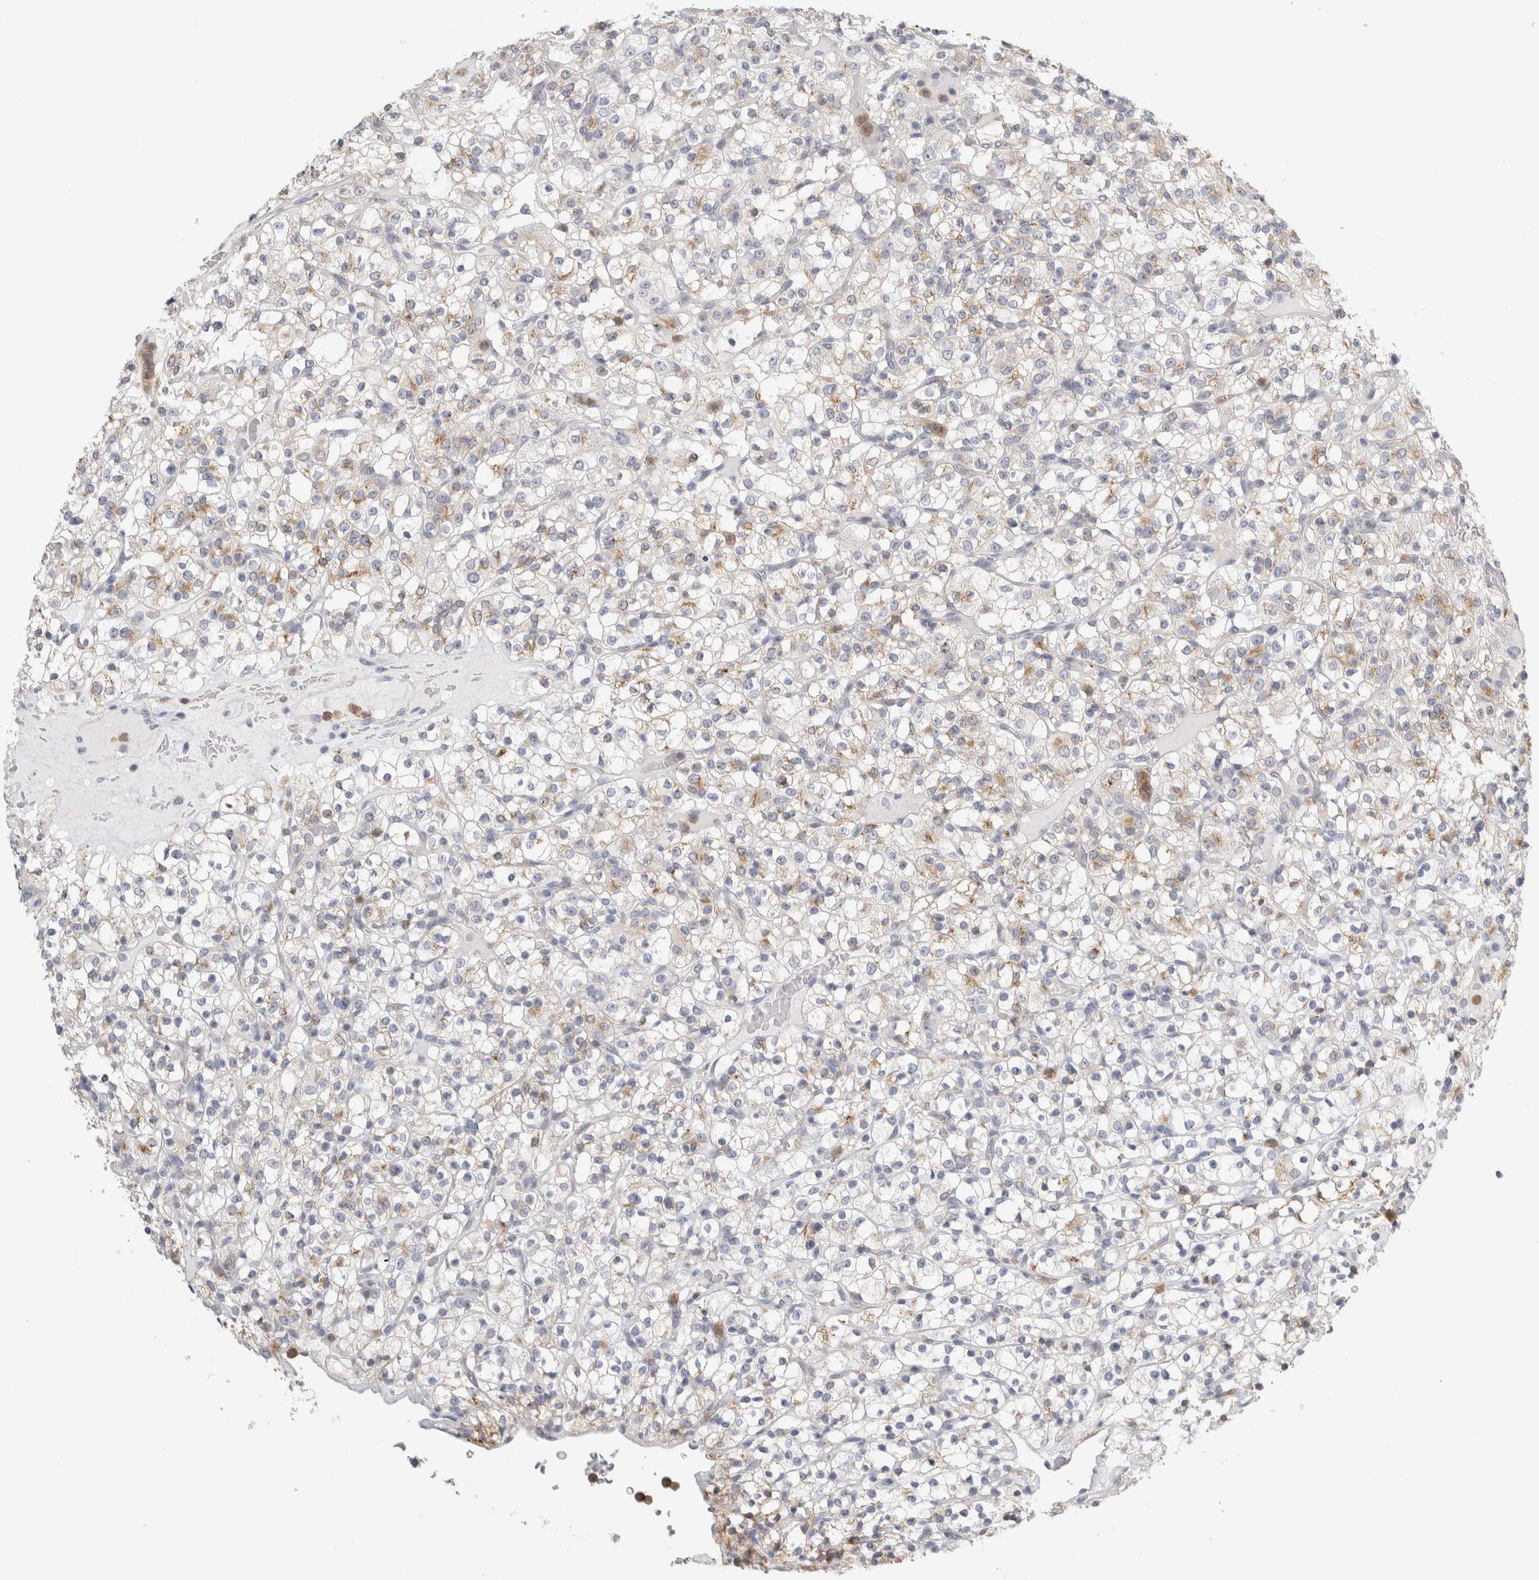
{"staining": {"intensity": "weak", "quantity": "25%-75%", "location": "cytoplasmic/membranous"}, "tissue": "renal cancer", "cell_type": "Tumor cells", "image_type": "cancer", "snomed": [{"axis": "morphology", "description": "Normal tissue, NOS"}, {"axis": "morphology", "description": "Adenocarcinoma, NOS"}, {"axis": "topography", "description": "Kidney"}], "caption": "A brown stain highlights weak cytoplasmic/membranous staining of a protein in human adenocarcinoma (renal) tumor cells.", "gene": "P2RY2", "patient": {"sex": "female", "age": 72}}